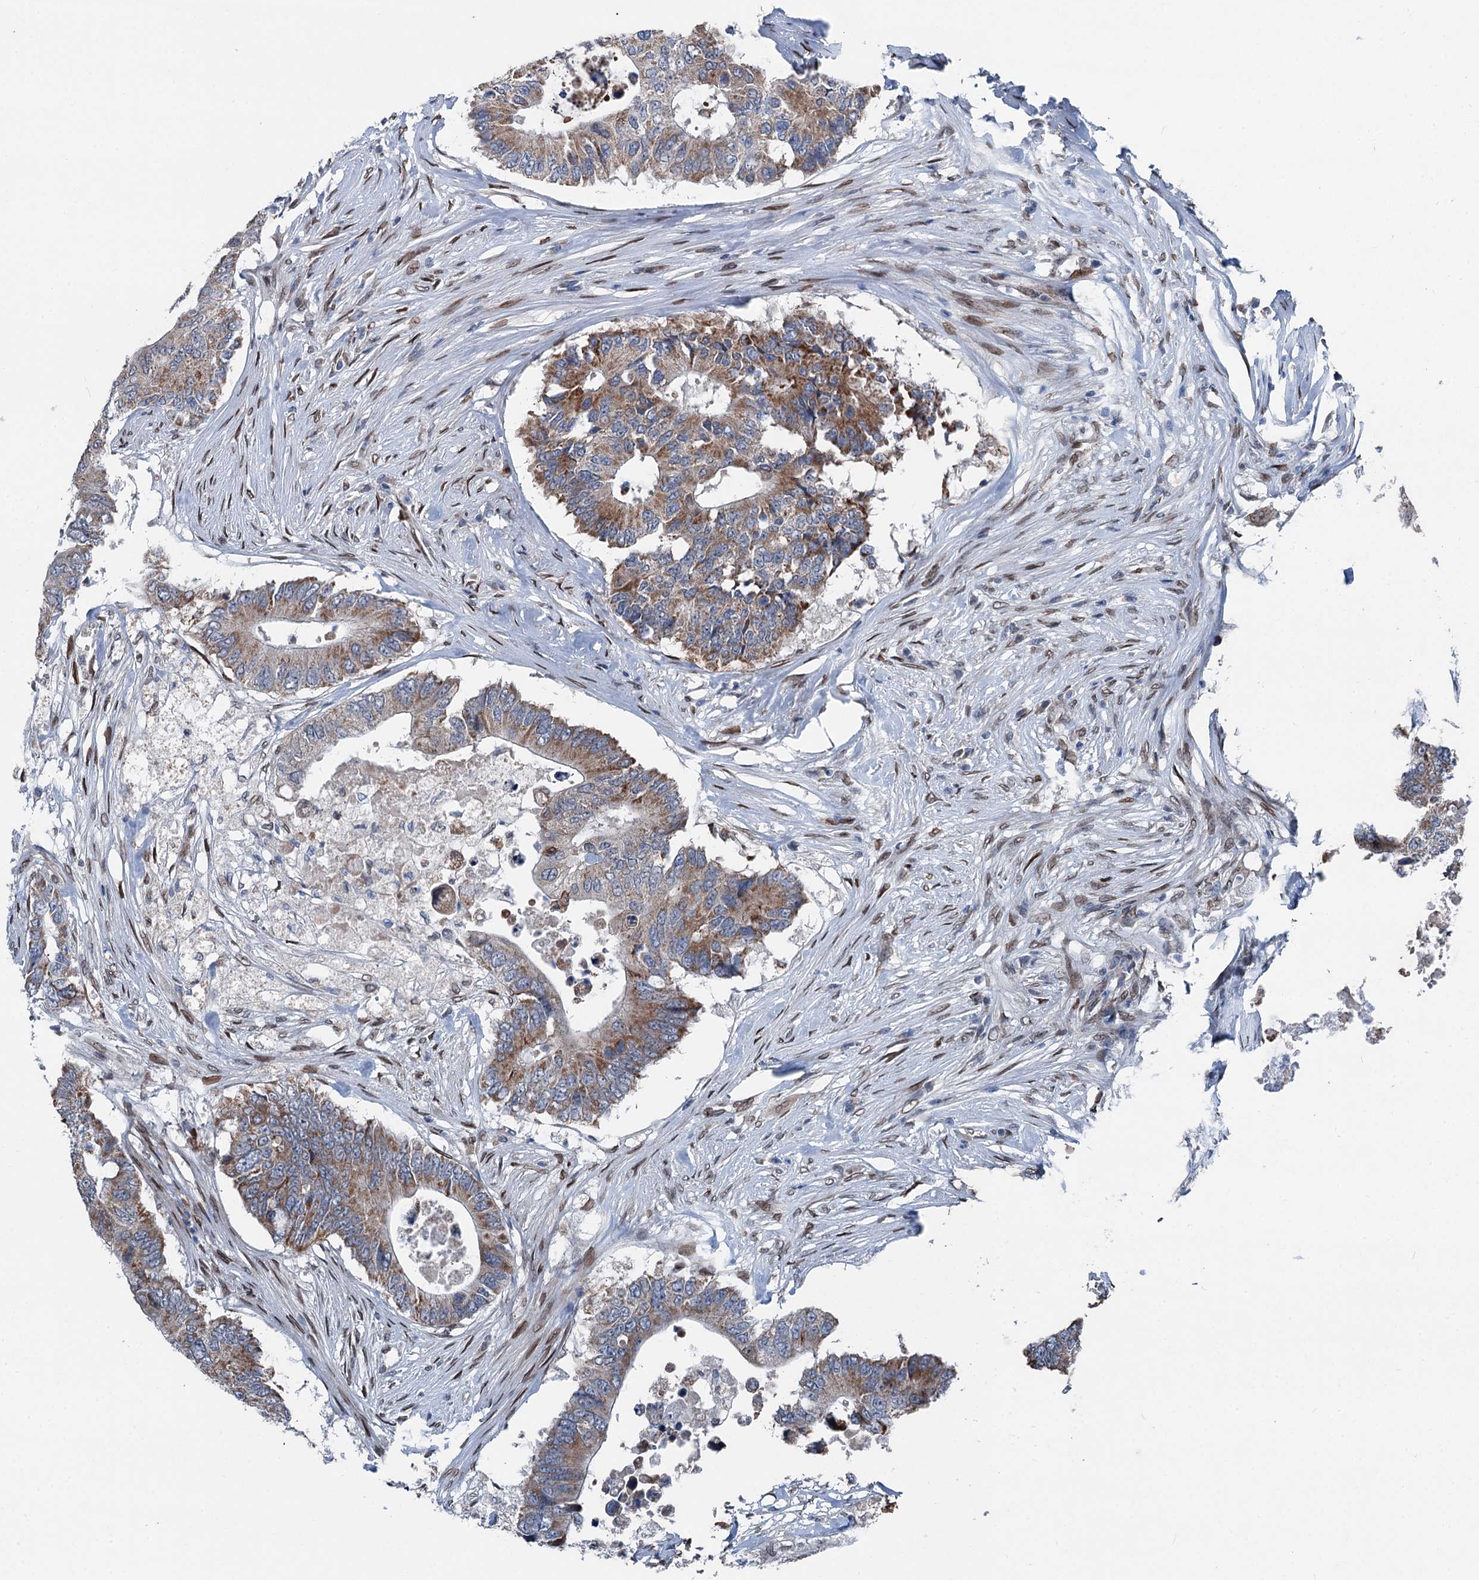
{"staining": {"intensity": "moderate", "quantity": ">75%", "location": "cytoplasmic/membranous"}, "tissue": "colorectal cancer", "cell_type": "Tumor cells", "image_type": "cancer", "snomed": [{"axis": "morphology", "description": "Adenocarcinoma, NOS"}, {"axis": "topography", "description": "Colon"}], "caption": "The immunohistochemical stain labels moderate cytoplasmic/membranous staining in tumor cells of colorectal cancer tissue.", "gene": "MRPL14", "patient": {"sex": "male", "age": 71}}